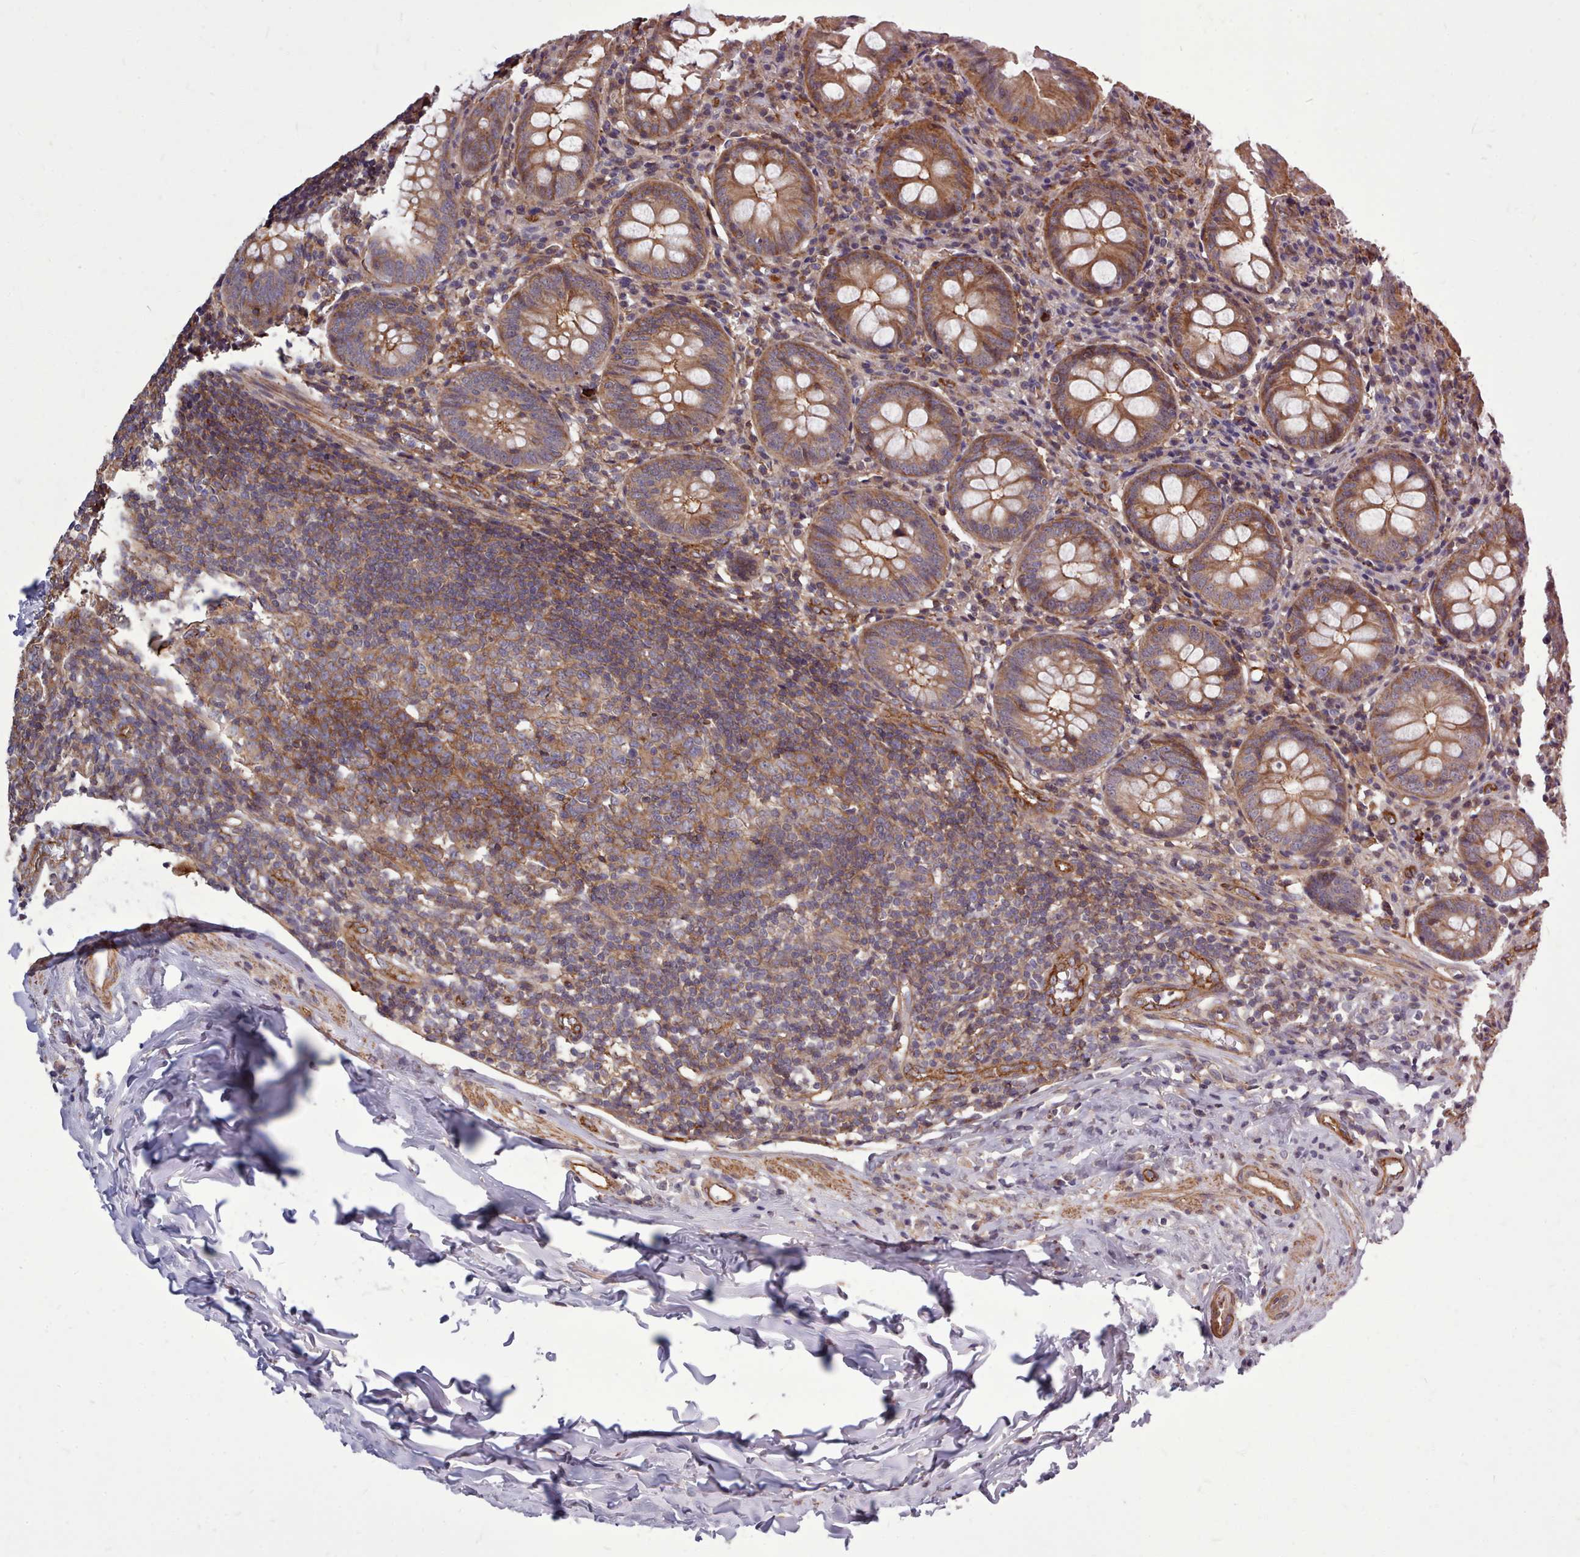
{"staining": {"intensity": "moderate", "quantity": ">75%", "location": "cytoplasmic/membranous"}, "tissue": "appendix", "cell_type": "Glandular cells", "image_type": "normal", "snomed": [{"axis": "morphology", "description": "Normal tissue, NOS"}, {"axis": "topography", "description": "Appendix"}], "caption": "Immunohistochemical staining of normal appendix demonstrates medium levels of moderate cytoplasmic/membranous staining in about >75% of glandular cells.", "gene": "STUB1", "patient": {"sex": "female", "age": 54}}